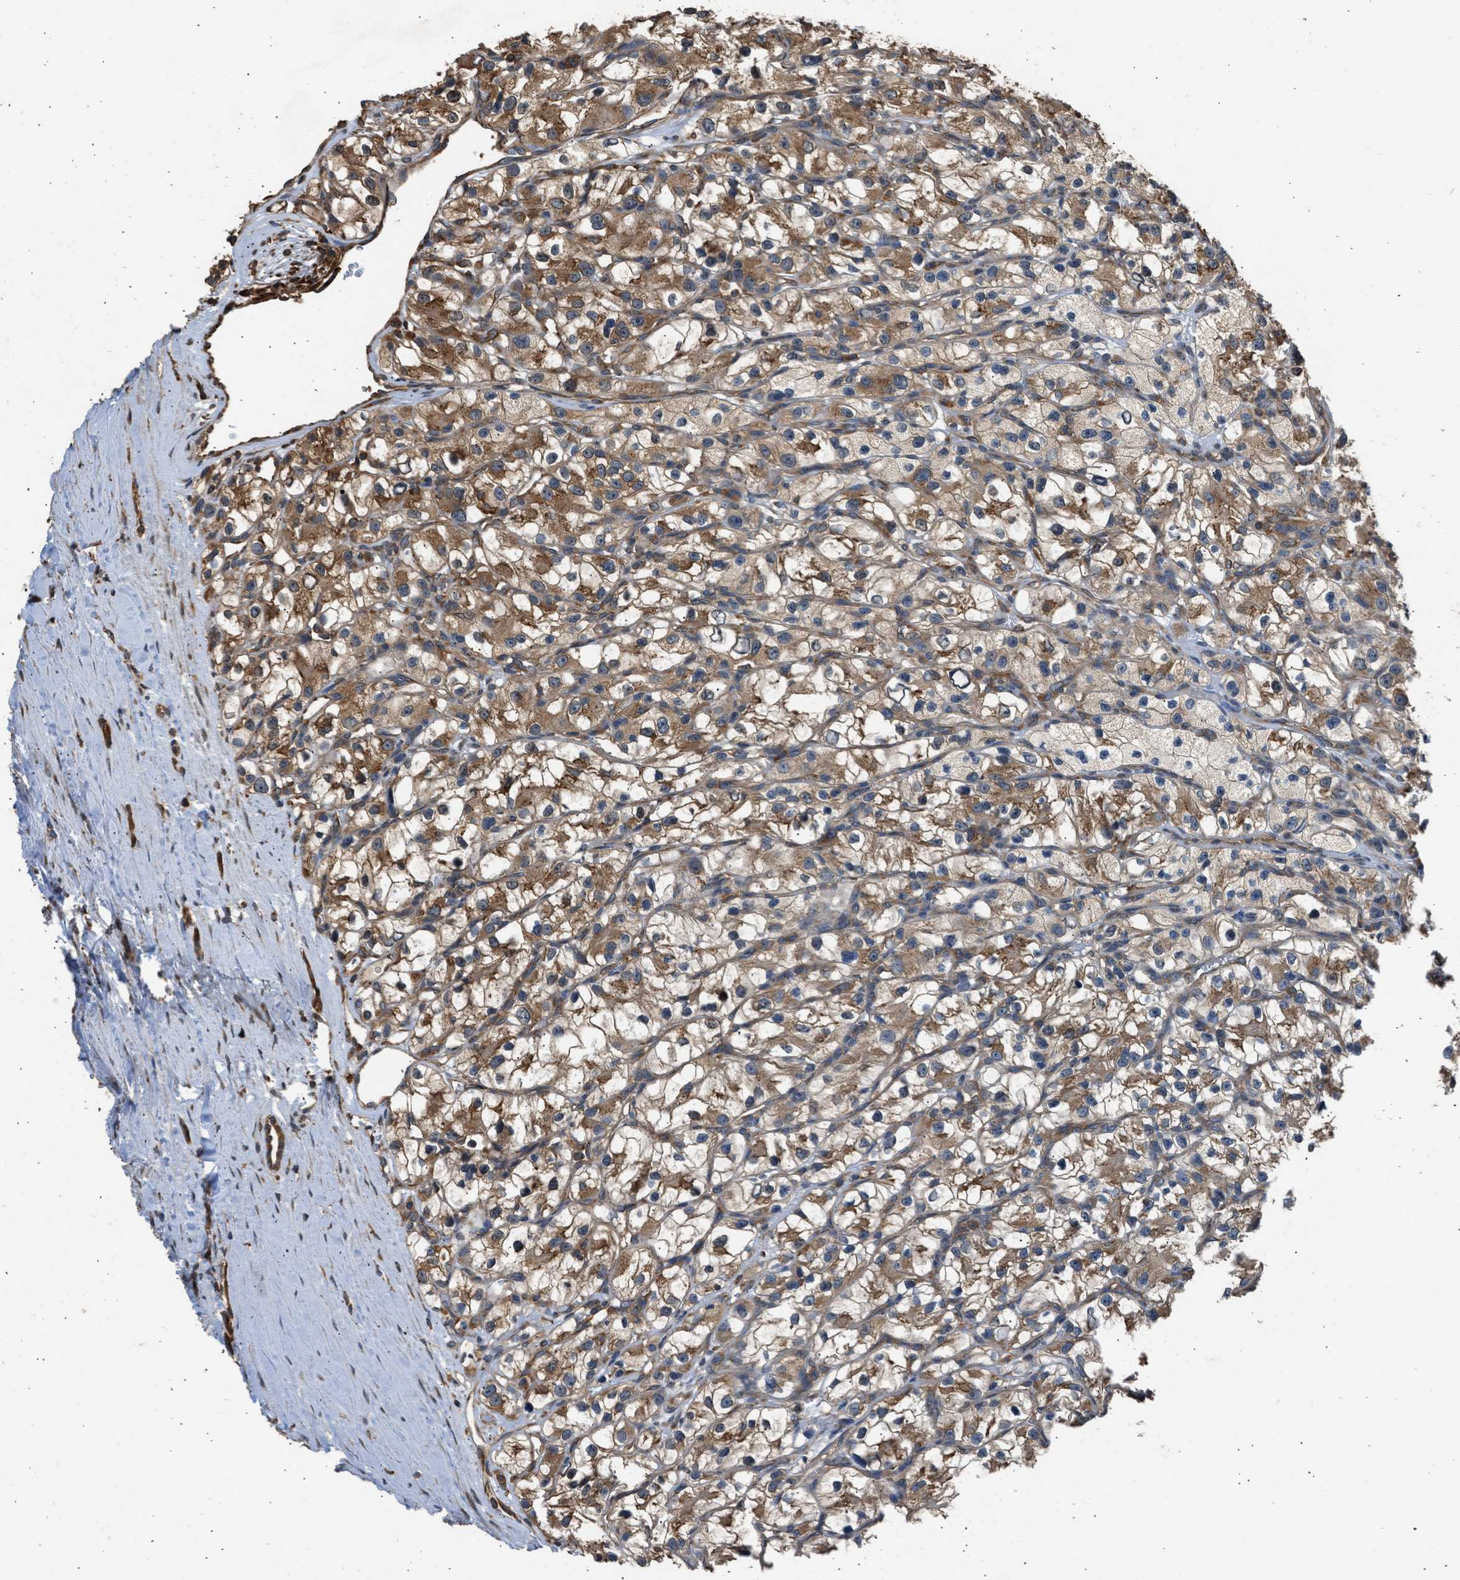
{"staining": {"intensity": "moderate", "quantity": ">75%", "location": "cytoplasmic/membranous"}, "tissue": "renal cancer", "cell_type": "Tumor cells", "image_type": "cancer", "snomed": [{"axis": "morphology", "description": "Adenocarcinoma, NOS"}, {"axis": "topography", "description": "Kidney"}], "caption": "Protein expression analysis of renal cancer (adenocarcinoma) shows moderate cytoplasmic/membranous staining in approximately >75% of tumor cells. (DAB = brown stain, brightfield microscopy at high magnification).", "gene": "SLC36A4", "patient": {"sex": "female", "age": 57}}